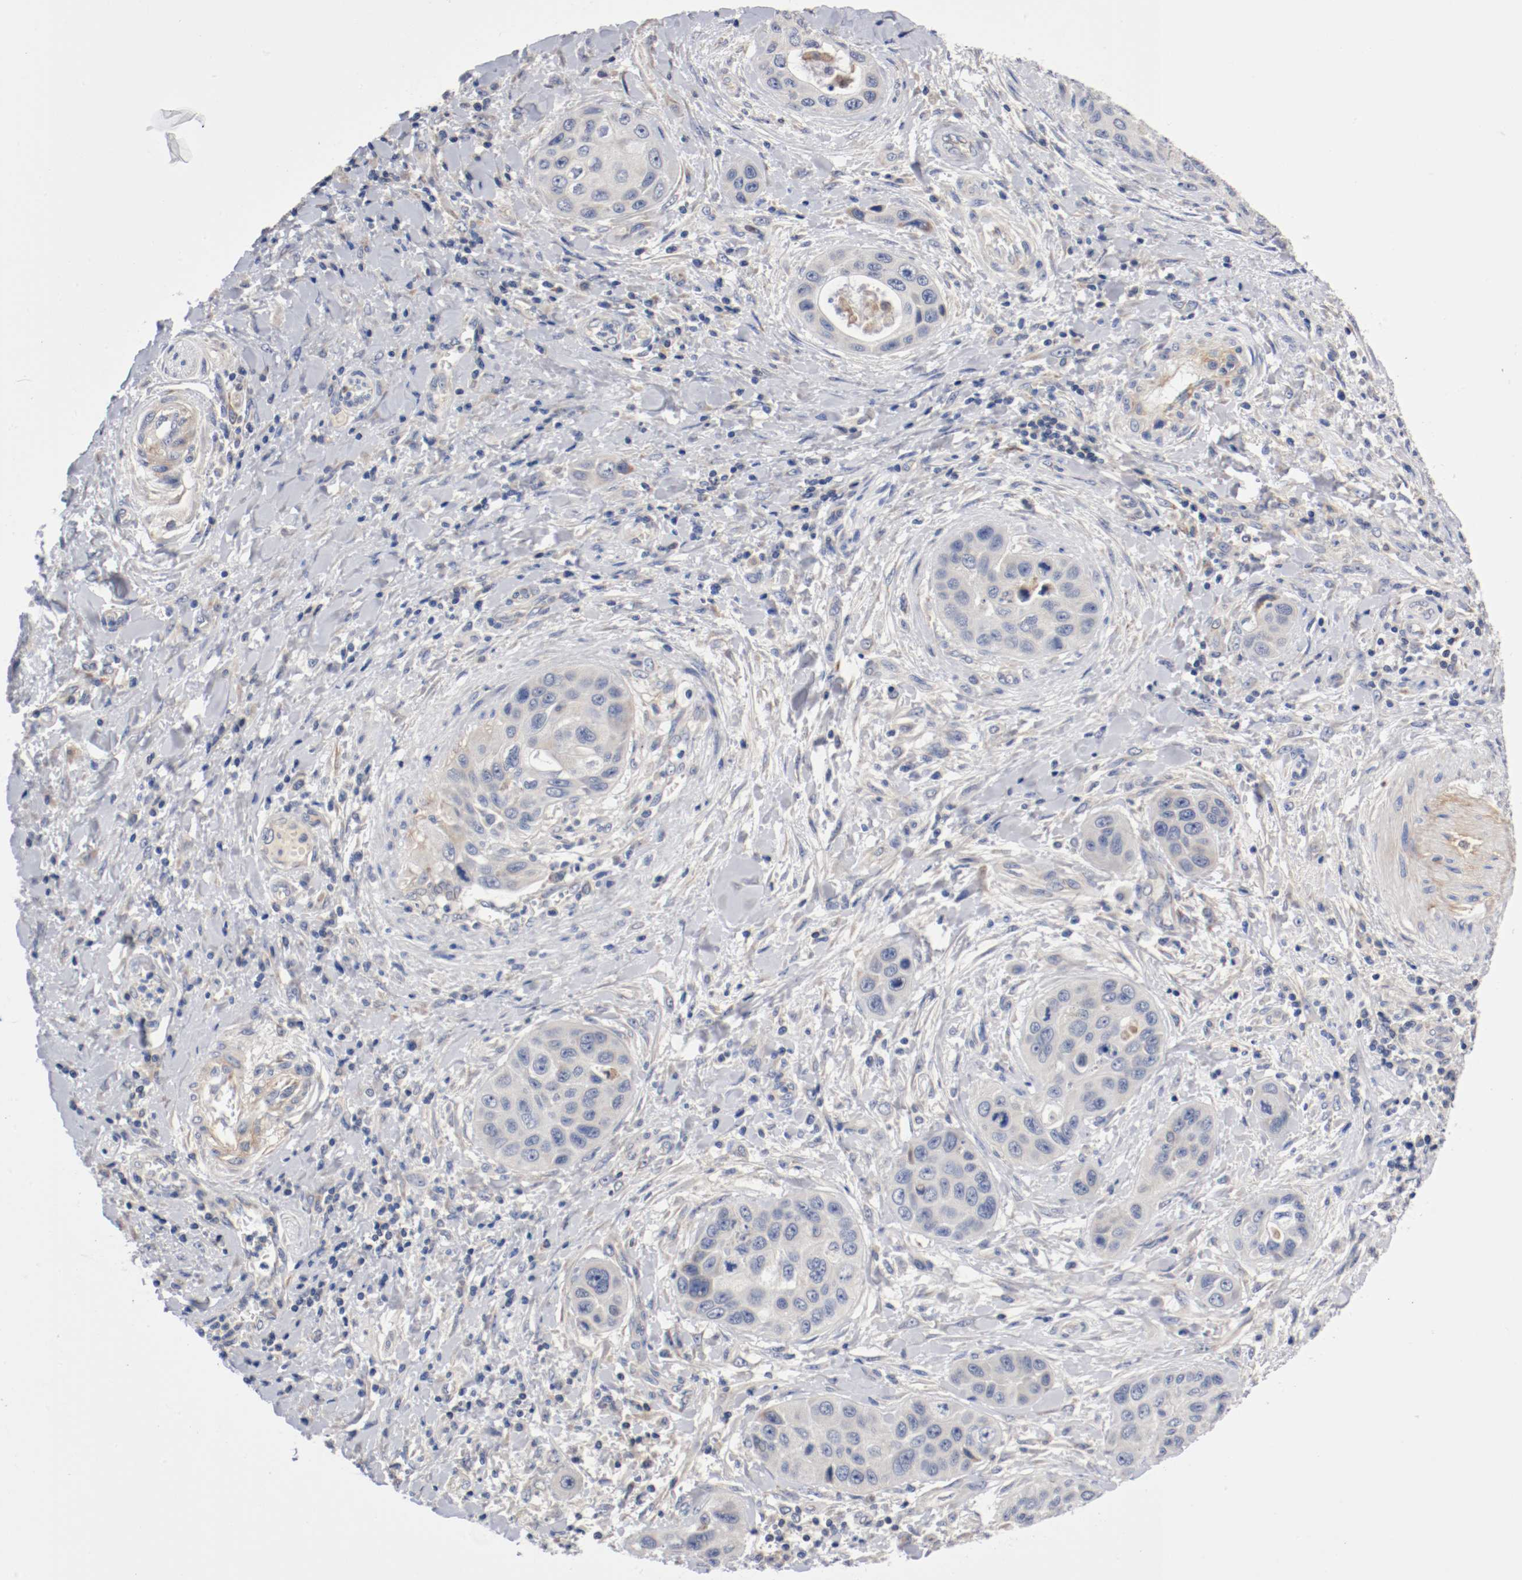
{"staining": {"intensity": "negative", "quantity": "none", "location": "none"}, "tissue": "pancreatic cancer", "cell_type": "Tumor cells", "image_type": "cancer", "snomed": [{"axis": "morphology", "description": "Adenocarcinoma, NOS"}, {"axis": "topography", "description": "Pancreas"}], "caption": "The photomicrograph reveals no staining of tumor cells in pancreatic cancer.", "gene": "PCSK6", "patient": {"sex": "female", "age": 70}}